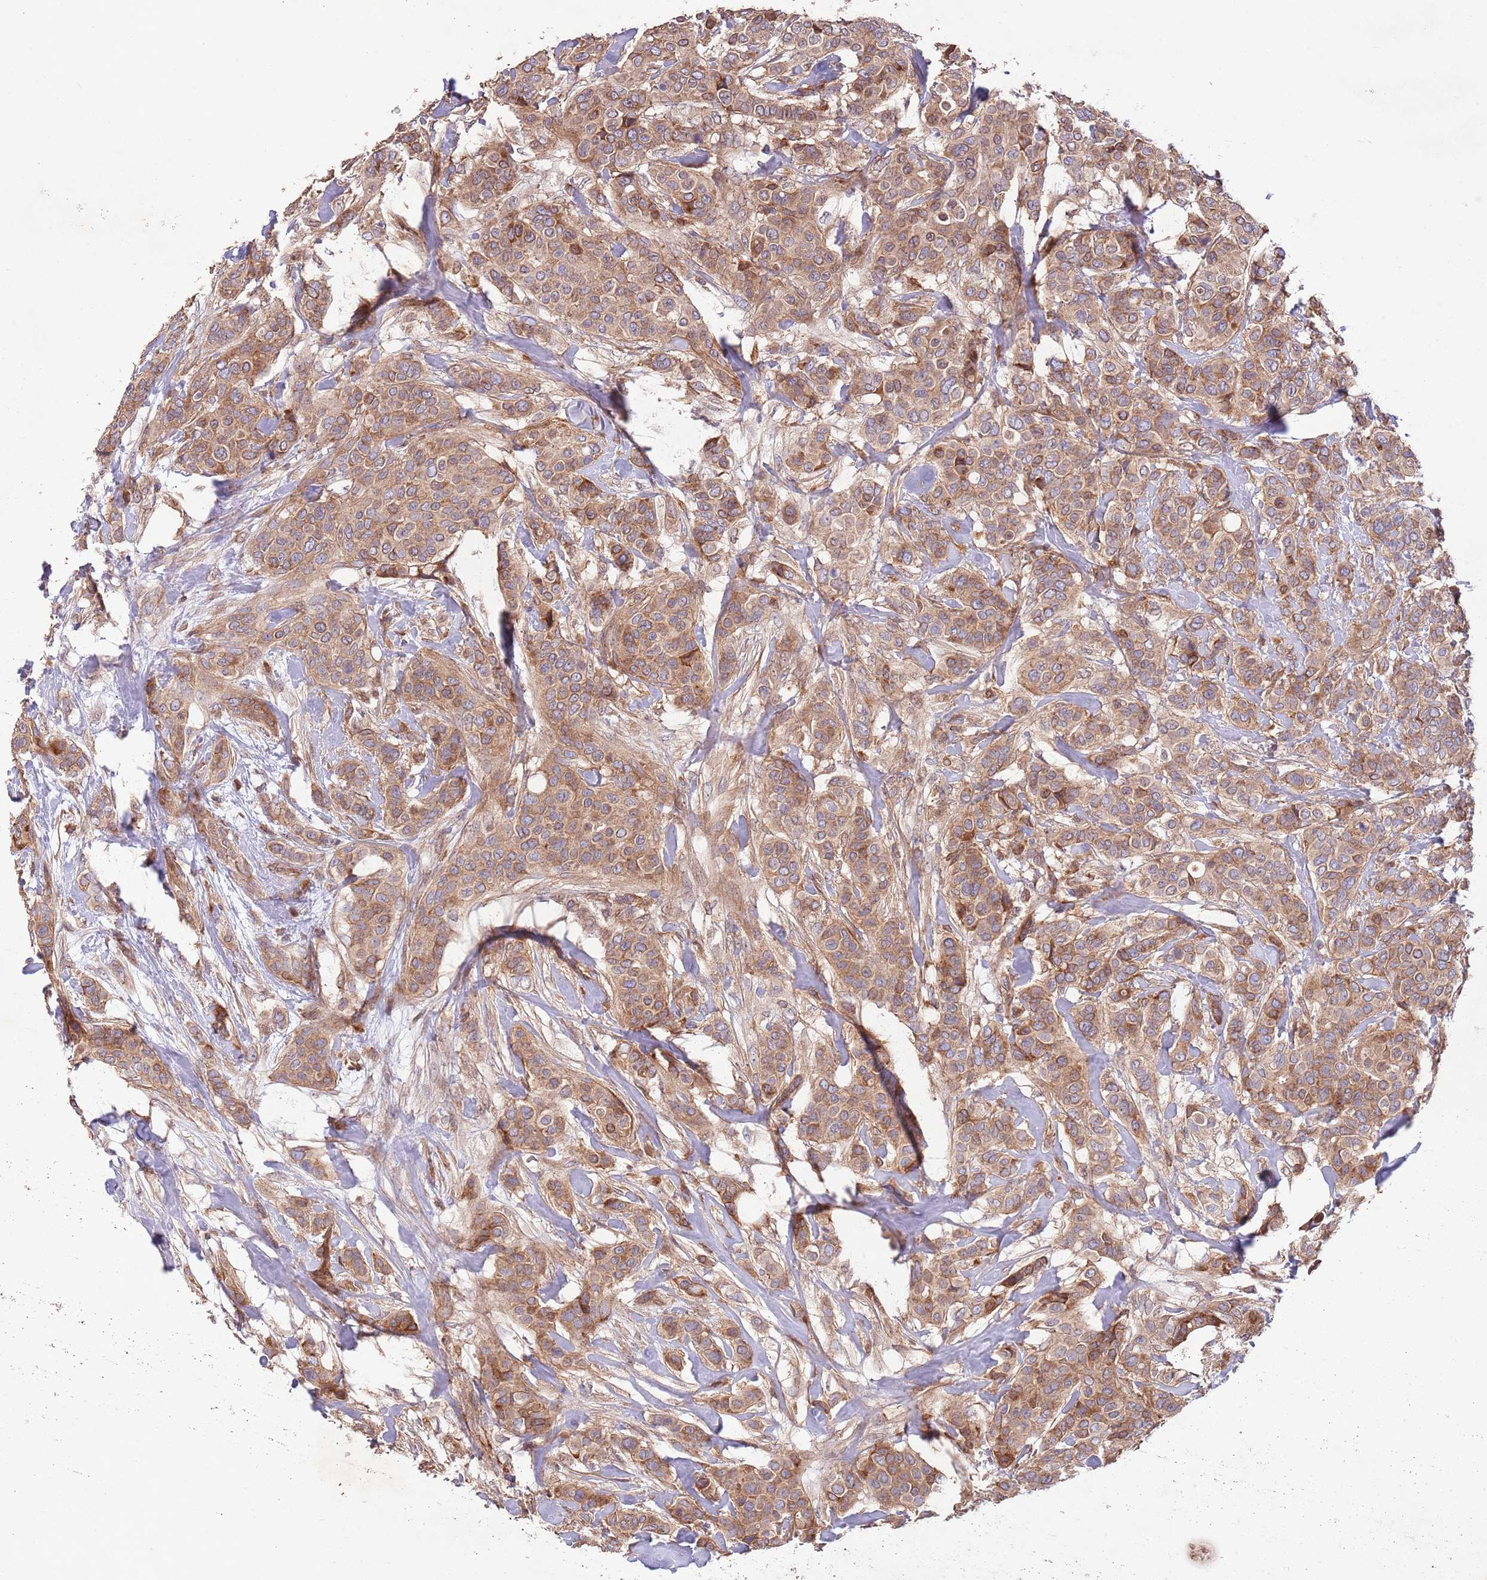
{"staining": {"intensity": "moderate", "quantity": ">75%", "location": "cytoplasmic/membranous"}, "tissue": "breast cancer", "cell_type": "Tumor cells", "image_type": "cancer", "snomed": [{"axis": "morphology", "description": "Lobular carcinoma"}, {"axis": "topography", "description": "Breast"}], "caption": "An immunohistochemistry histopathology image of tumor tissue is shown. Protein staining in brown highlights moderate cytoplasmic/membranous positivity in breast lobular carcinoma within tumor cells.", "gene": "RNF19B", "patient": {"sex": "female", "age": 51}}